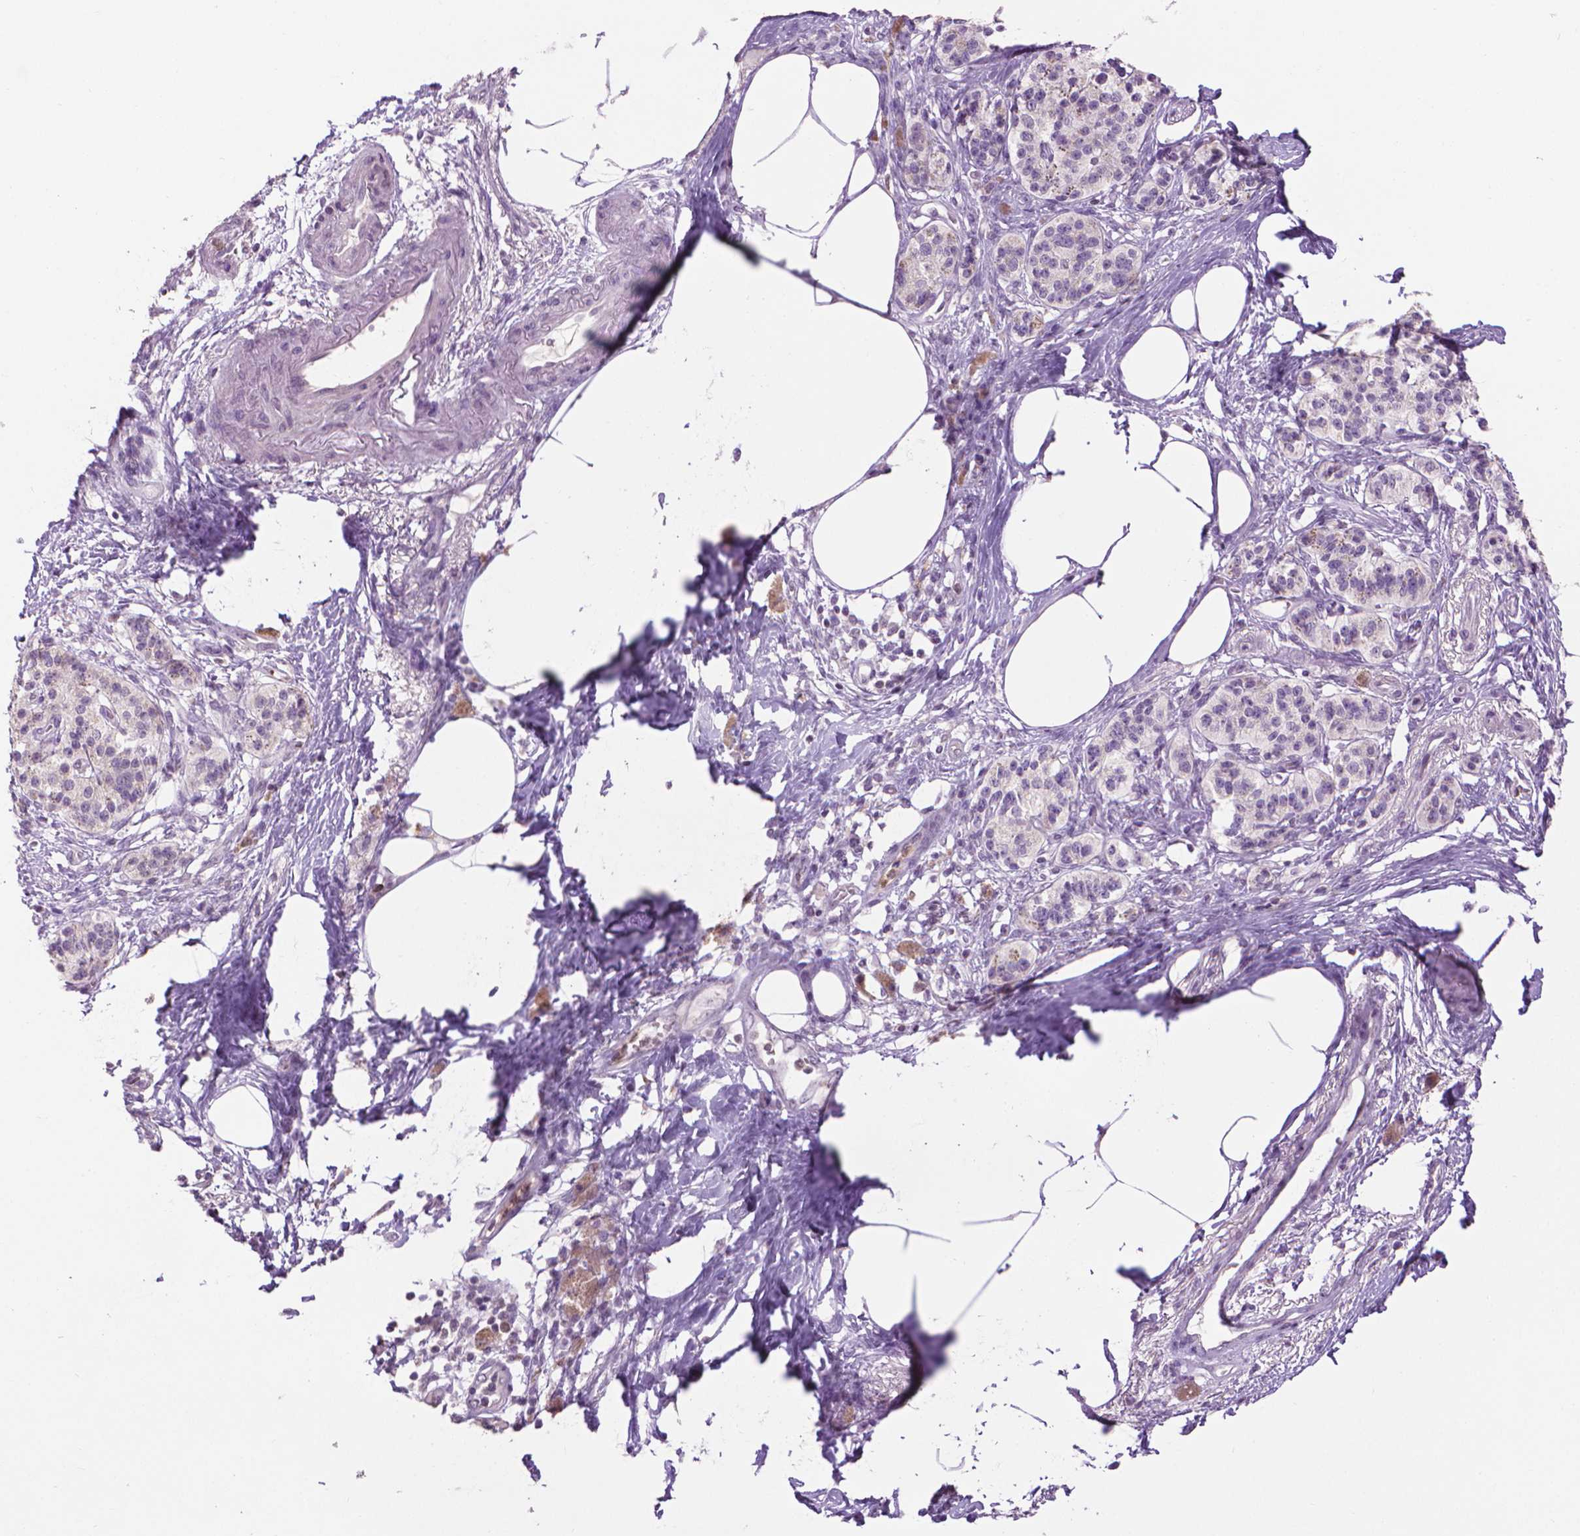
{"staining": {"intensity": "negative", "quantity": "none", "location": "none"}, "tissue": "pancreatic cancer", "cell_type": "Tumor cells", "image_type": "cancer", "snomed": [{"axis": "morphology", "description": "Adenocarcinoma, NOS"}, {"axis": "topography", "description": "Pancreas"}], "caption": "This photomicrograph is of adenocarcinoma (pancreatic) stained with immunohistochemistry to label a protein in brown with the nuclei are counter-stained blue. There is no expression in tumor cells. The staining is performed using DAB (3,3'-diaminobenzidine) brown chromogen with nuclei counter-stained in using hematoxylin.", "gene": "CDKN2D", "patient": {"sex": "female", "age": 72}}